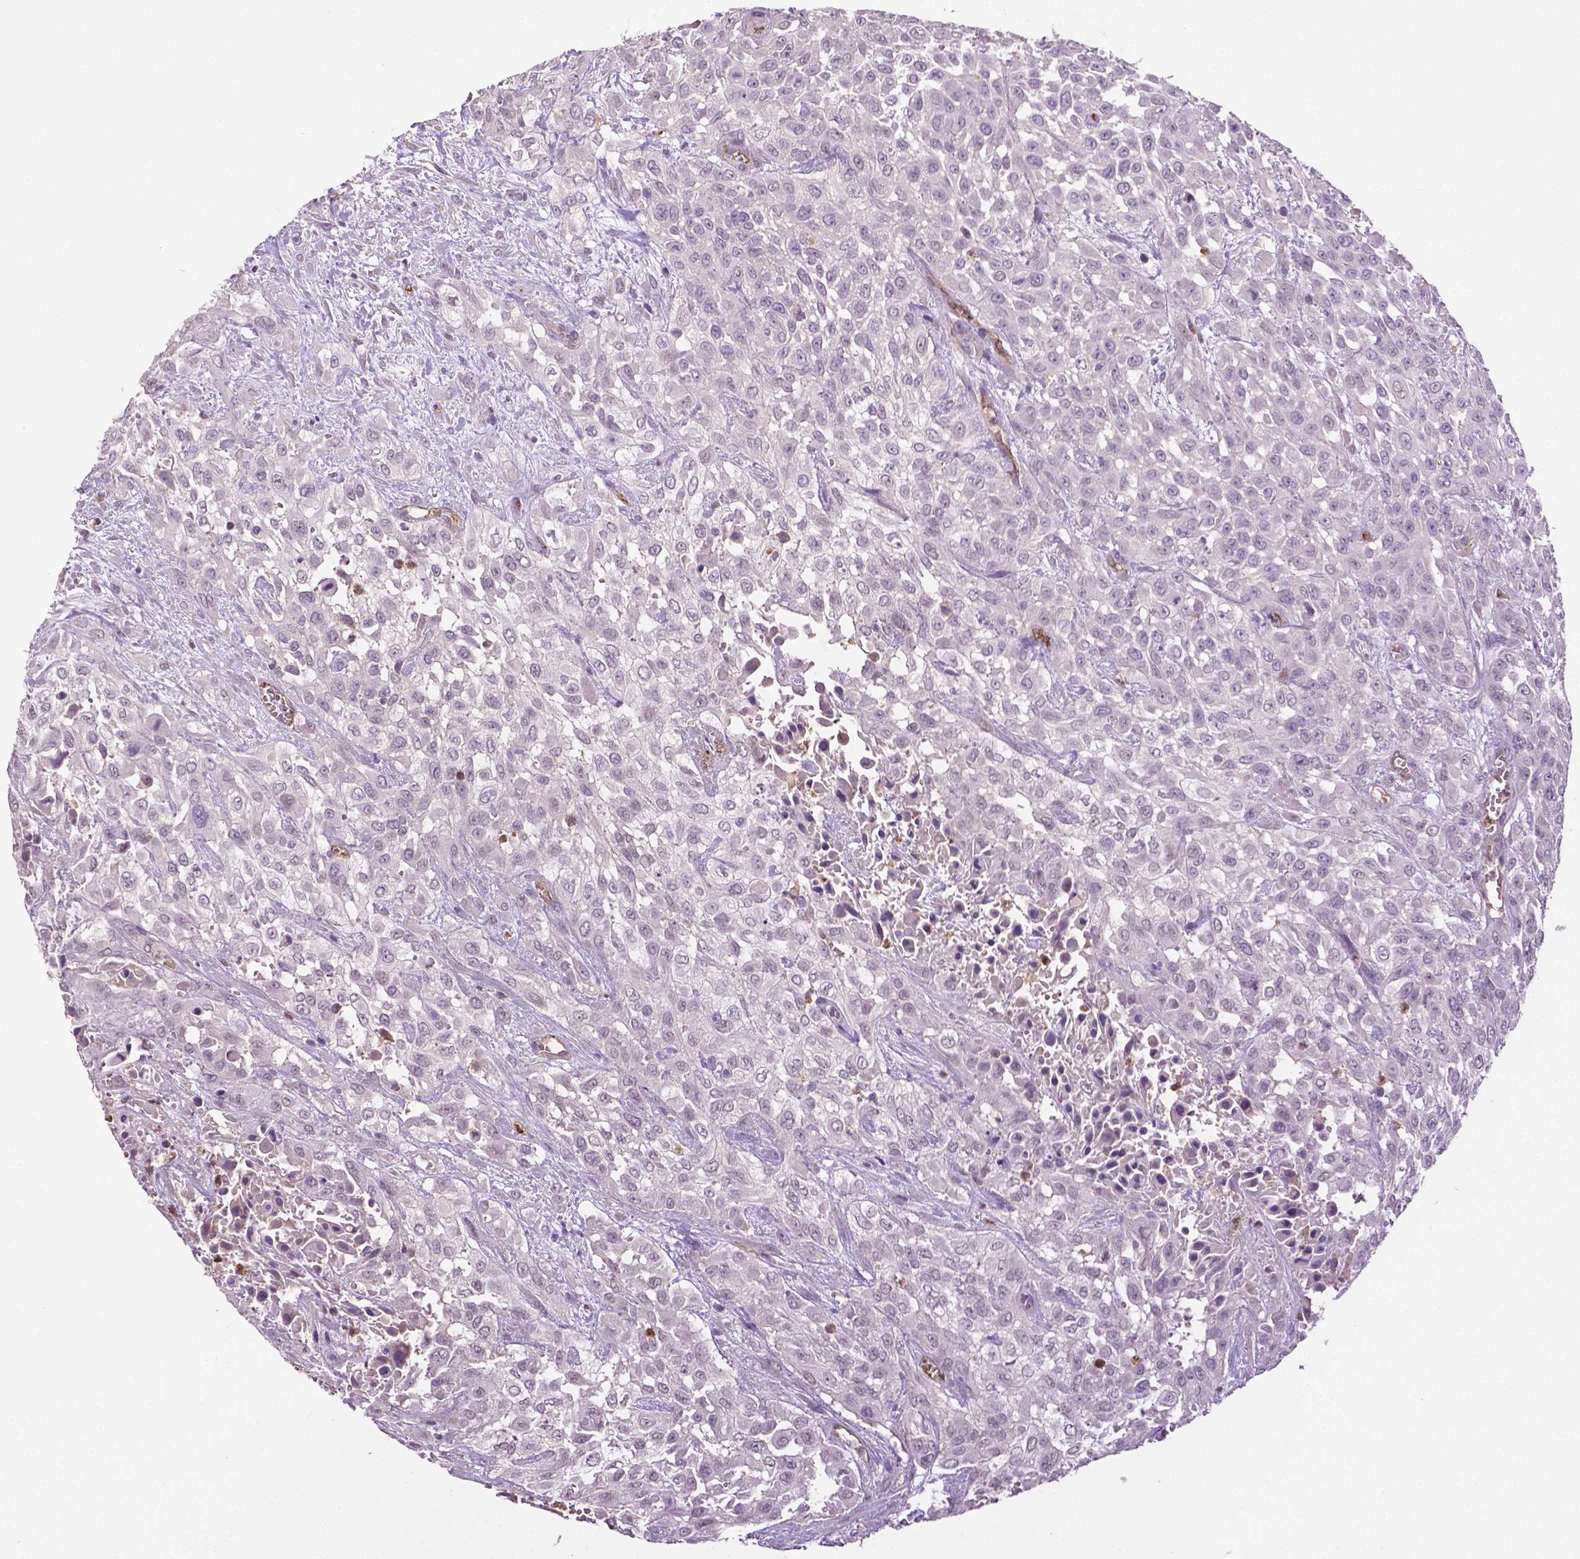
{"staining": {"intensity": "negative", "quantity": "none", "location": "none"}, "tissue": "urothelial cancer", "cell_type": "Tumor cells", "image_type": "cancer", "snomed": [{"axis": "morphology", "description": "Urothelial carcinoma, High grade"}, {"axis": "topography", "description": "Urinary bladder"}], "caption": "High power microscopy histopathology image of an immunohistochemistry photomicrograph of urothelial cancer, revealing no significant positivity in tumor cells.", "gene": "PTPN5", "patient": {"sex": "male", "age": 57}}